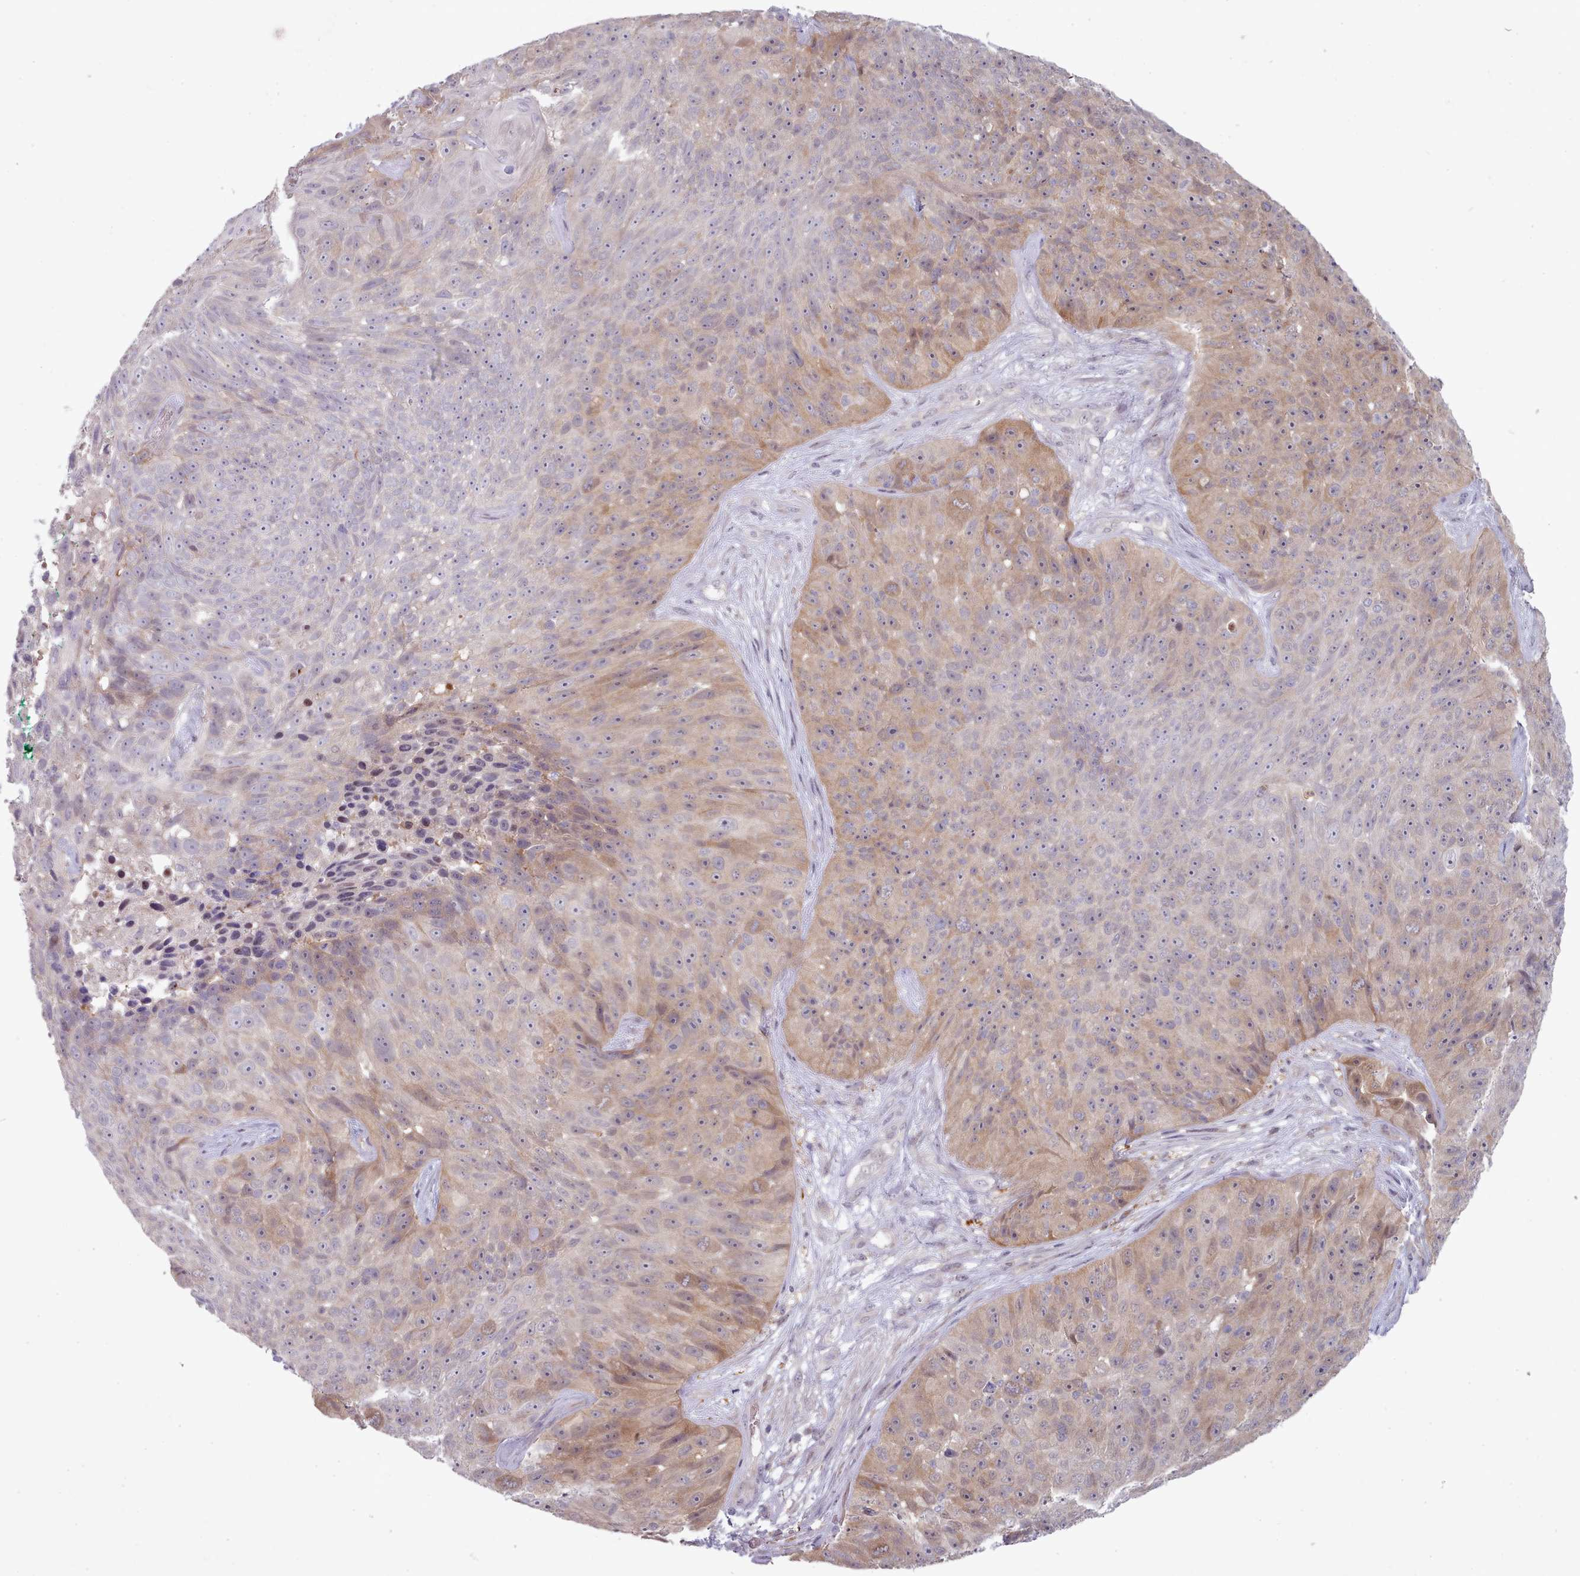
{"staining": {"intensity": "moderate", "quantity": "<25%", "location": "cytoplasmic/membranous"}, "tissue": "skin cancer", "cell_type": "Tumor cells", "image_type": "cancer", "snomed": [{"axis": "morphology", "description": "Squamous cell carcinoma, NOS"}, {"axis": "topography", "description": "Skin"}], "caption": "DAB immunohistochemical staining of skin squamous cell carcinoma demonstrates moderate cytoplasmic/membranous protein staining in about <25% of tumor cells.", "gene": "CLNS1A", "patient": {"sex": "female", "age": 87}}